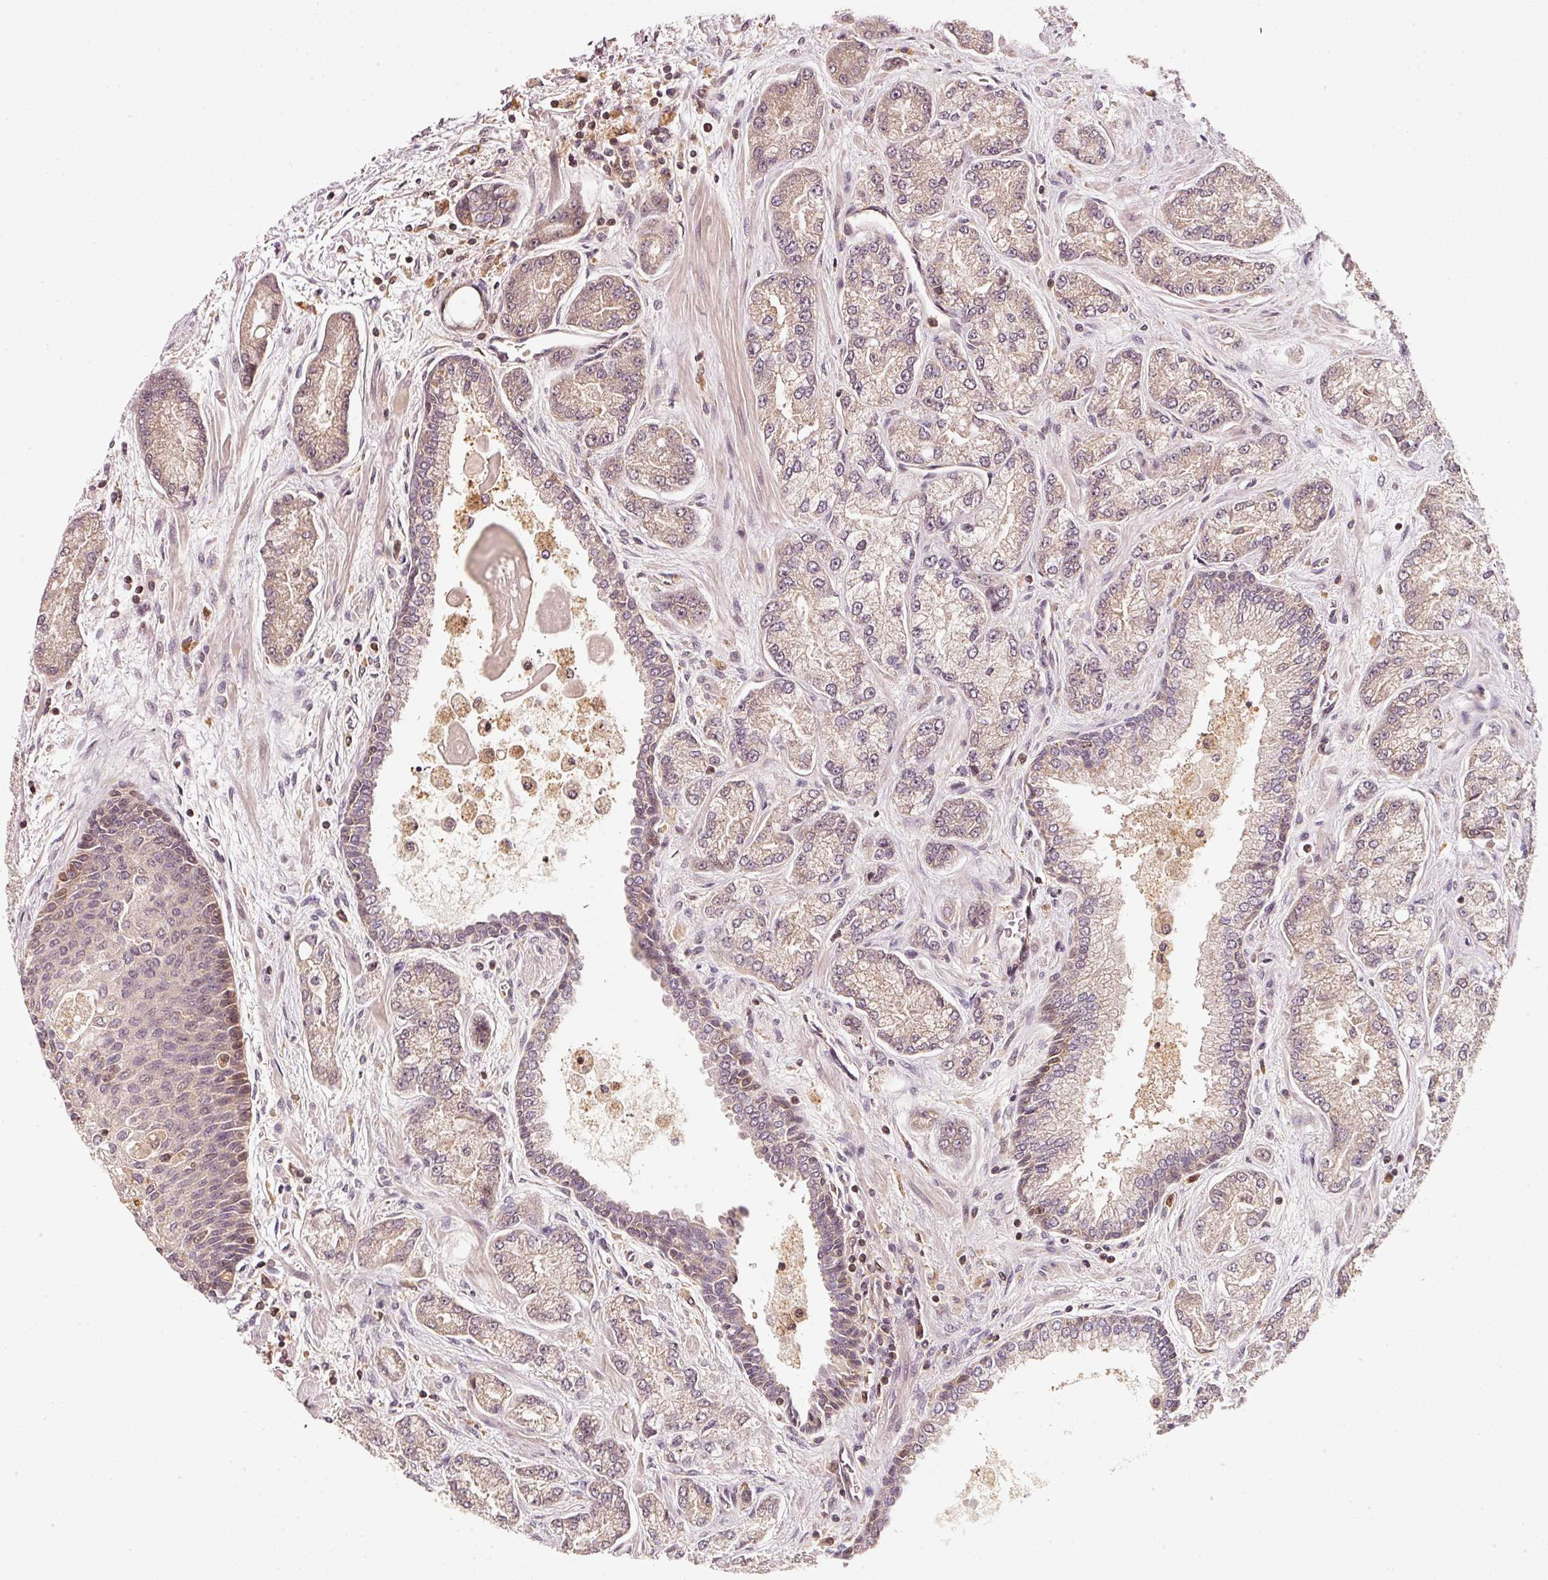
{"staining": {"intensity": "weak", "quantity": "25%-75%", "location": "cytoplasmic/membranous"}, "tissue": "prostate cancer", "cell_type": "Tumor cells", "image_type": "cancer", "snomed": [{"axis": "morphology", "description": "Adenocarcinoma, High grade"}, {"axis": "topography", "description": "Prostate"}], "caption": "DAB immunohistochemical staining of prostate high-grade adenocarcinoma demonstrates weak cytoplasmic/membranous protein positivity in approximately 25%-75% of tumor cells.", "gene": "RRAS2", "patient": {"sex": "male", "age": 68}}